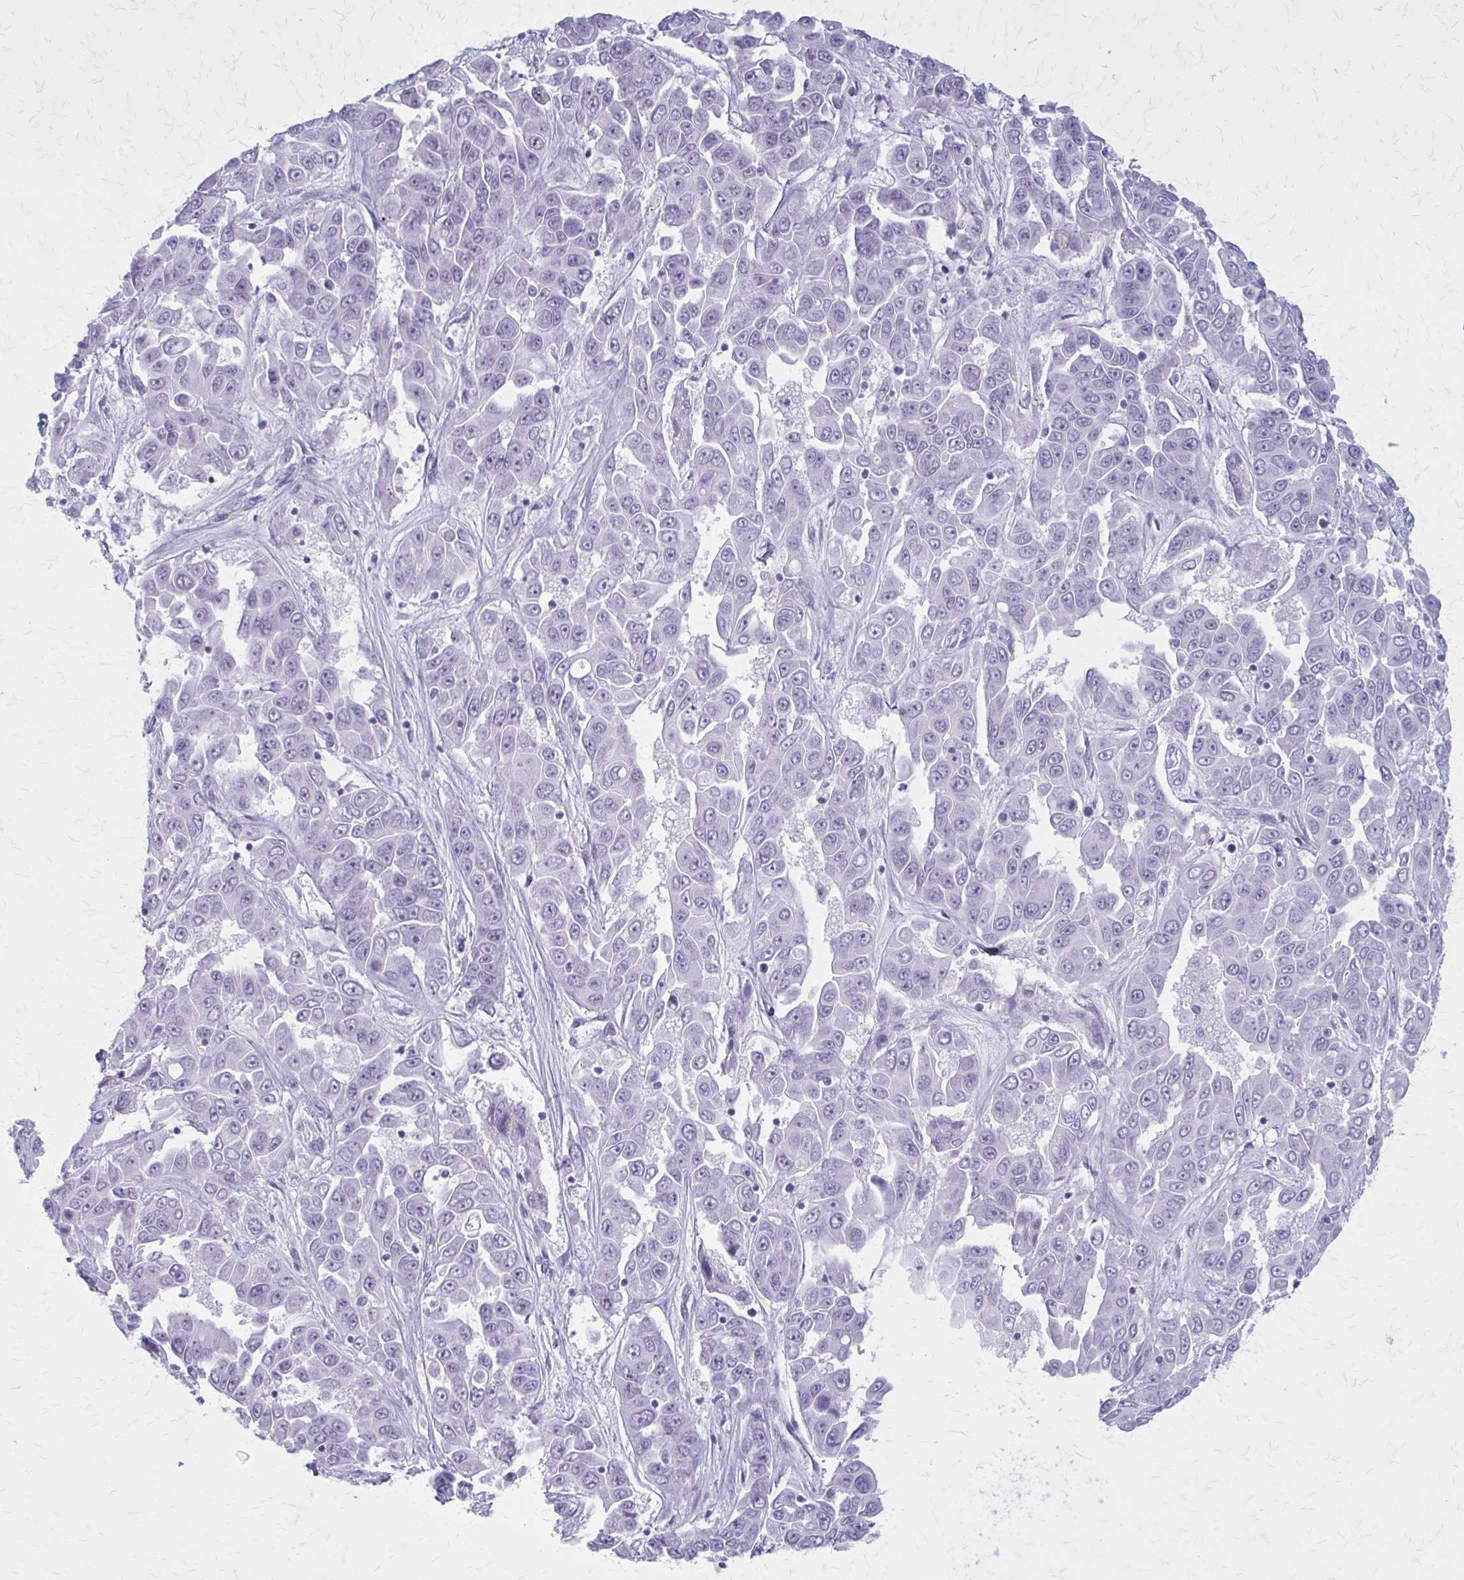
{"staining": {"intensity": "negative", "quantity": "none", "location": "none"}, "tissue": "liver cancer", "cell_type": "Tumor cells", "image_type": "cancer", "snomed": [{"axis": "morphology", "description": "Cholangiocarcinoma"}, {"axis": "topography", "description": "Liver"}], "caption": "Cholangiocarcinoma (liver) was stained to show a protein in brown. There is no significant positivity in tumor cells. Nuclei are stained in blue.", "gene": "GAD1", "patient": {"sex": "female", "age": 52}}